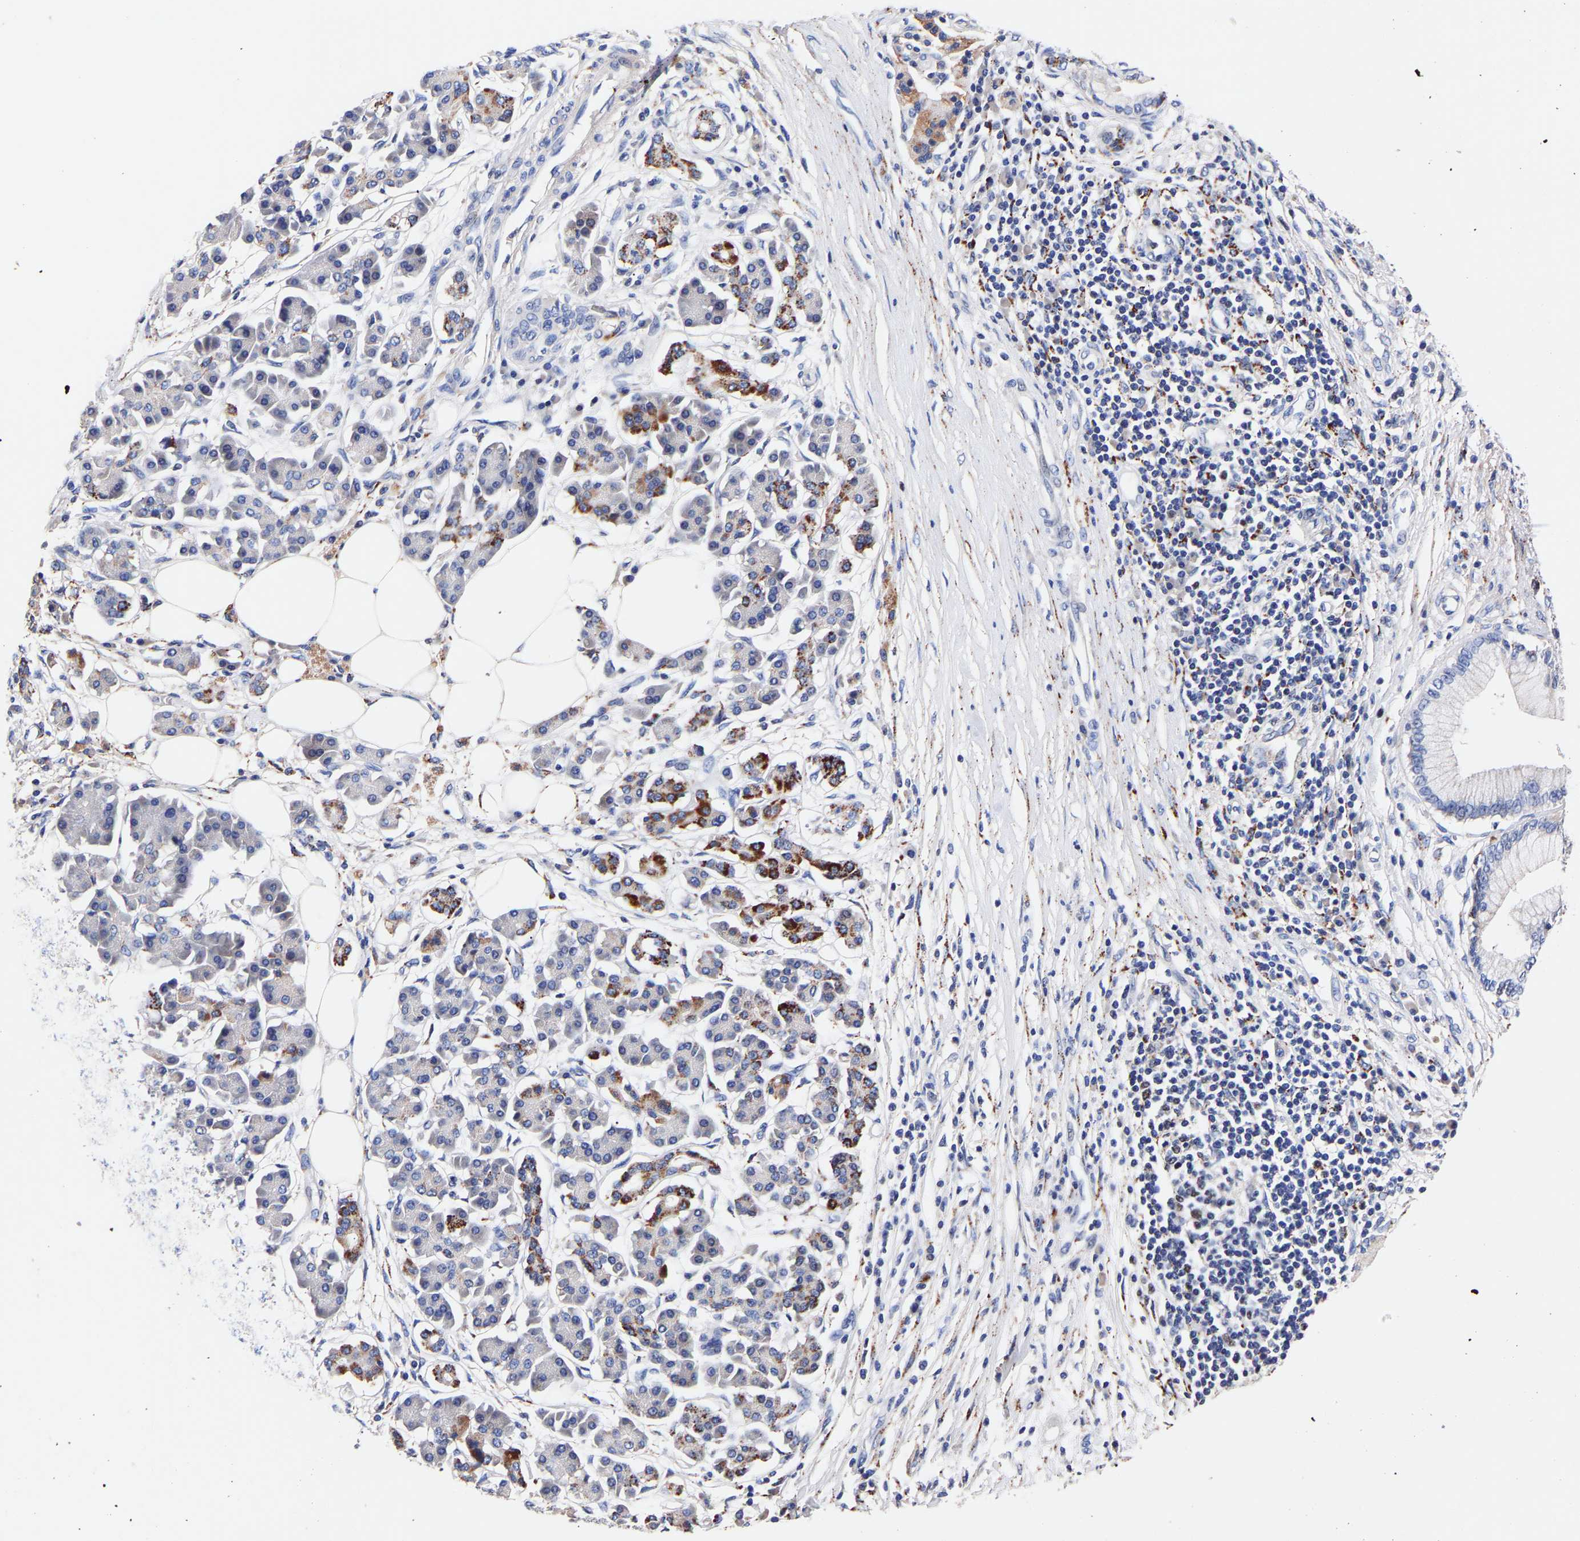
{"staining": {"intensity": "negative", "quantity": "none", "location": "none"}, "tissue": "pancreatic cancer", "cell_type": "Tumor cells", "image_type": "cancer", "snomed": [{"axis": "morphology", "description": "Adenocarcinoma, NOS"}, {"axis": "topography", "description": "Pancreas"}], "caption": "Immunohistochemistry of pancreatic adenocarcinoma exhibits no expression in tumor cells. (DAB (3,3'-diaminobenzidine) immunohistochemistry, high magnification).", "gene": "SEM1", "patient": {"sex": "male", "age": 77}}